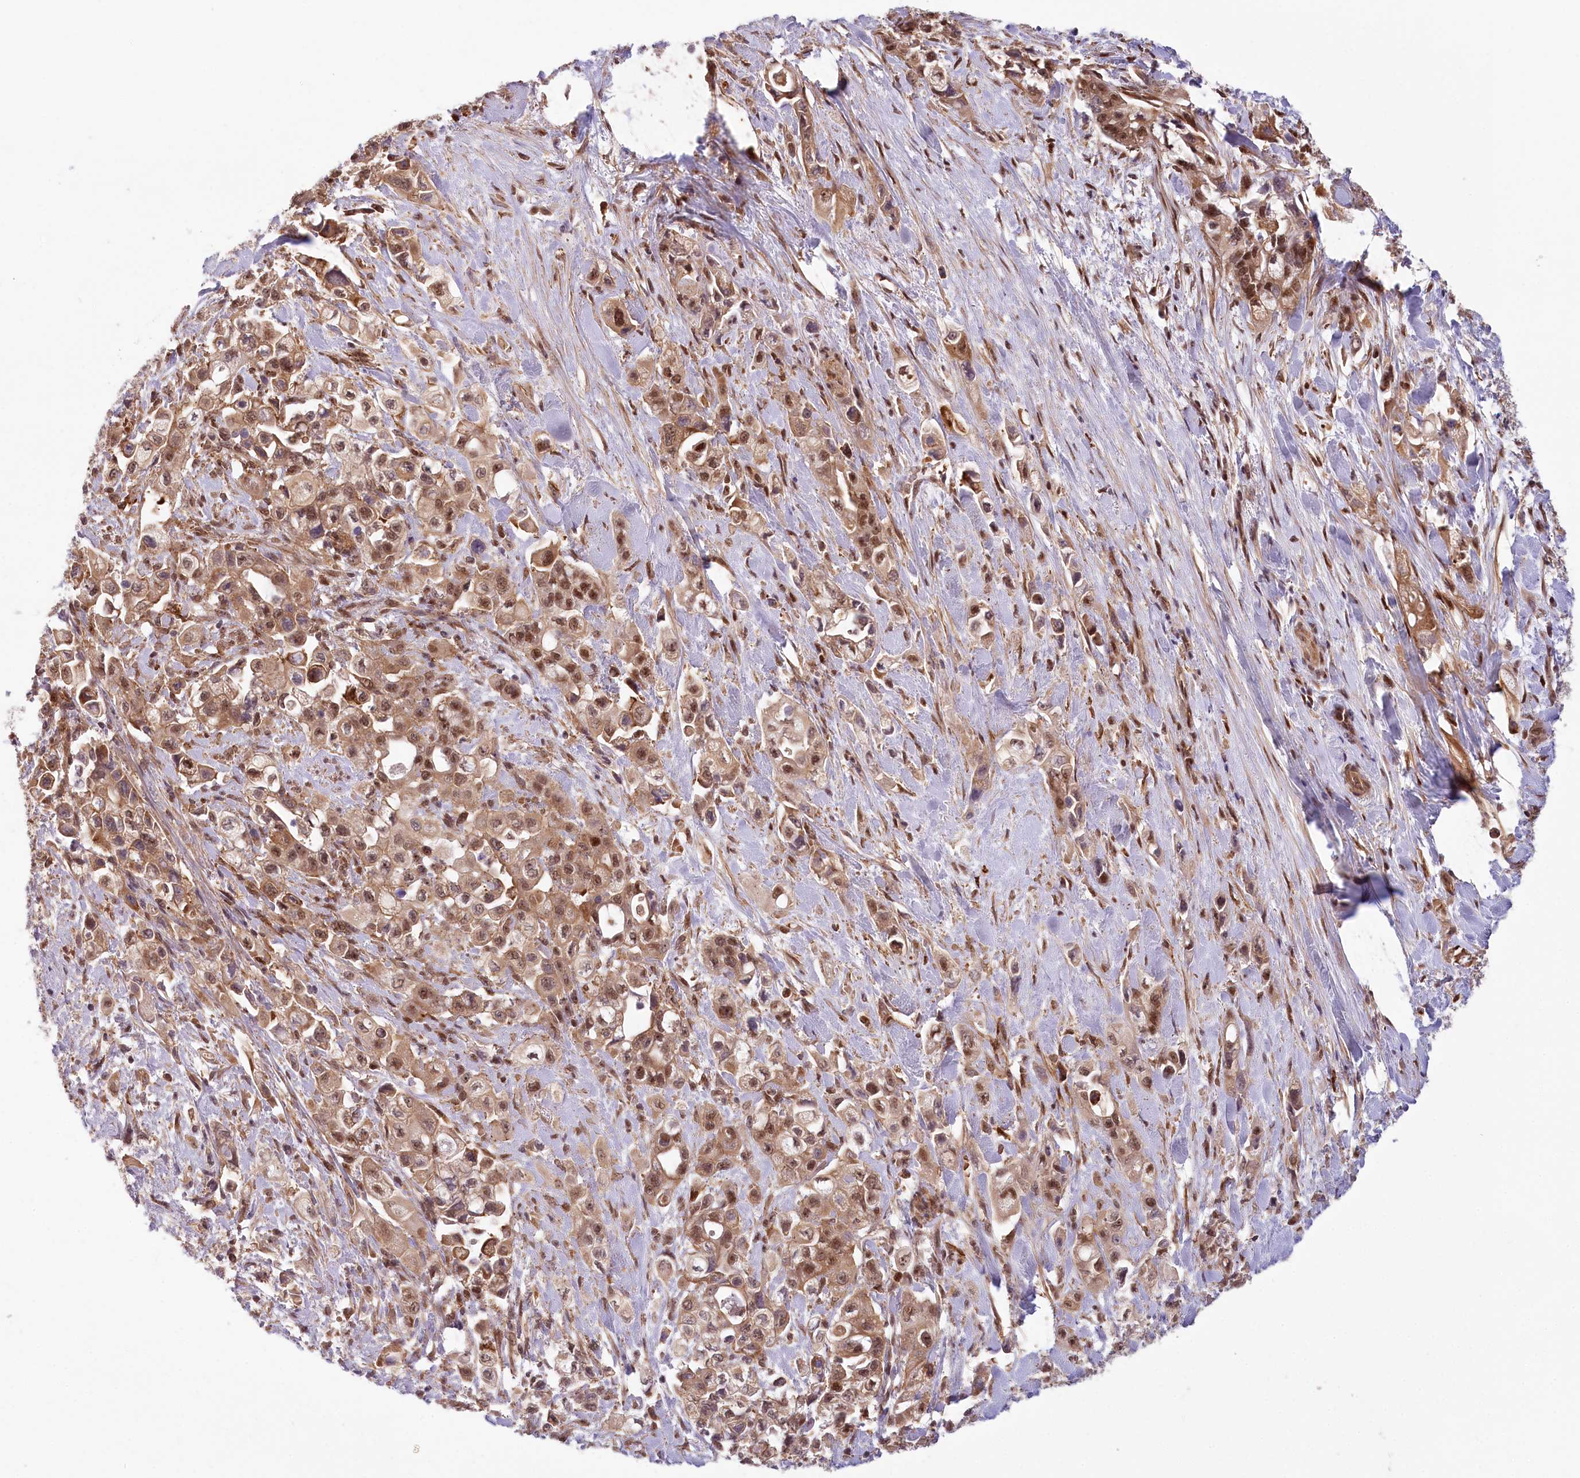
{"staining": {"intensity": "moderate", "quantity": ">75%", "location": "cytoplasmic/membranous,nuclear"}, "tissue": "pancreatic cancer", "cell_type": "Tumor cells", "image_type": "cancer", "snomed": [{"axis": "morphology", "description": "Adenocarcinoma, NOS"}, {"axis": "topography", "description": "Pancreas"}], "caption": "This image shows pancreatic cancer (adenocarcinoma) stained with IHC to label a protein in brown. The cytoplasmic/membranous and nuclear of tumor cells show moderate positivity for the protein. Nuclei are counter-stained blue.", "gene": "TUBGCP2", "patient": {"sex": "female", "age": 66}}